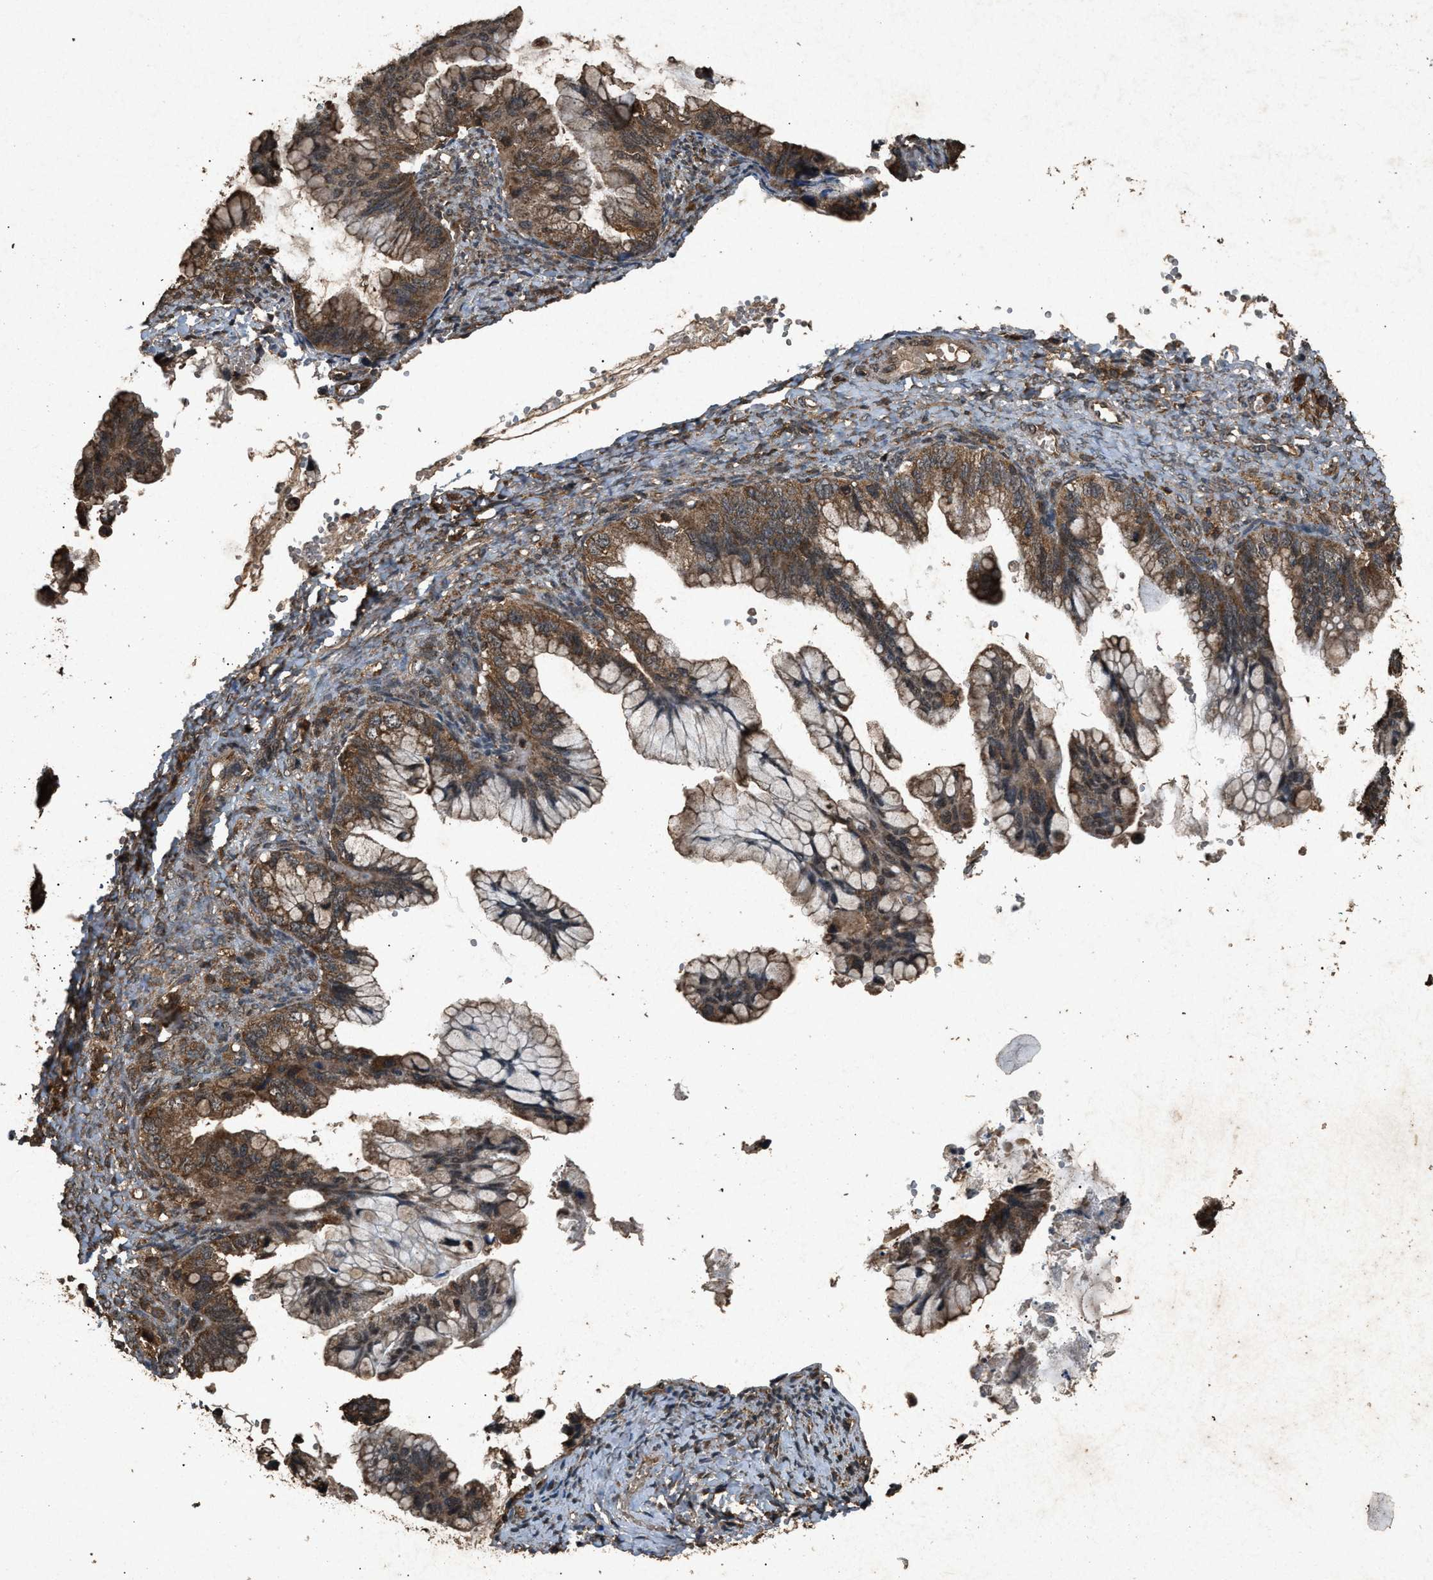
{"staining": {"intensity": "moderate", "quantity": ">75%", "location": "cytoplasmic/membranous"}, "tissue": "ovarian cancer", "cell_type": "Tumor cells", "image_type": "cancer", "snomed": [{"axis": "morphology", "description": "Cystadenocarcinoma, mucinous, NOS"}, {"axis": "topography", "description": "Ovary"}], "caption": "Tumor cells reveal medium levels of moderate cytoplasmic/membranous expression in about >75% of cells in mucinous cystadenocarcinoma (ovarian).", "gene": "OAS1", "patient": {"sex": "female", "age": 36}}